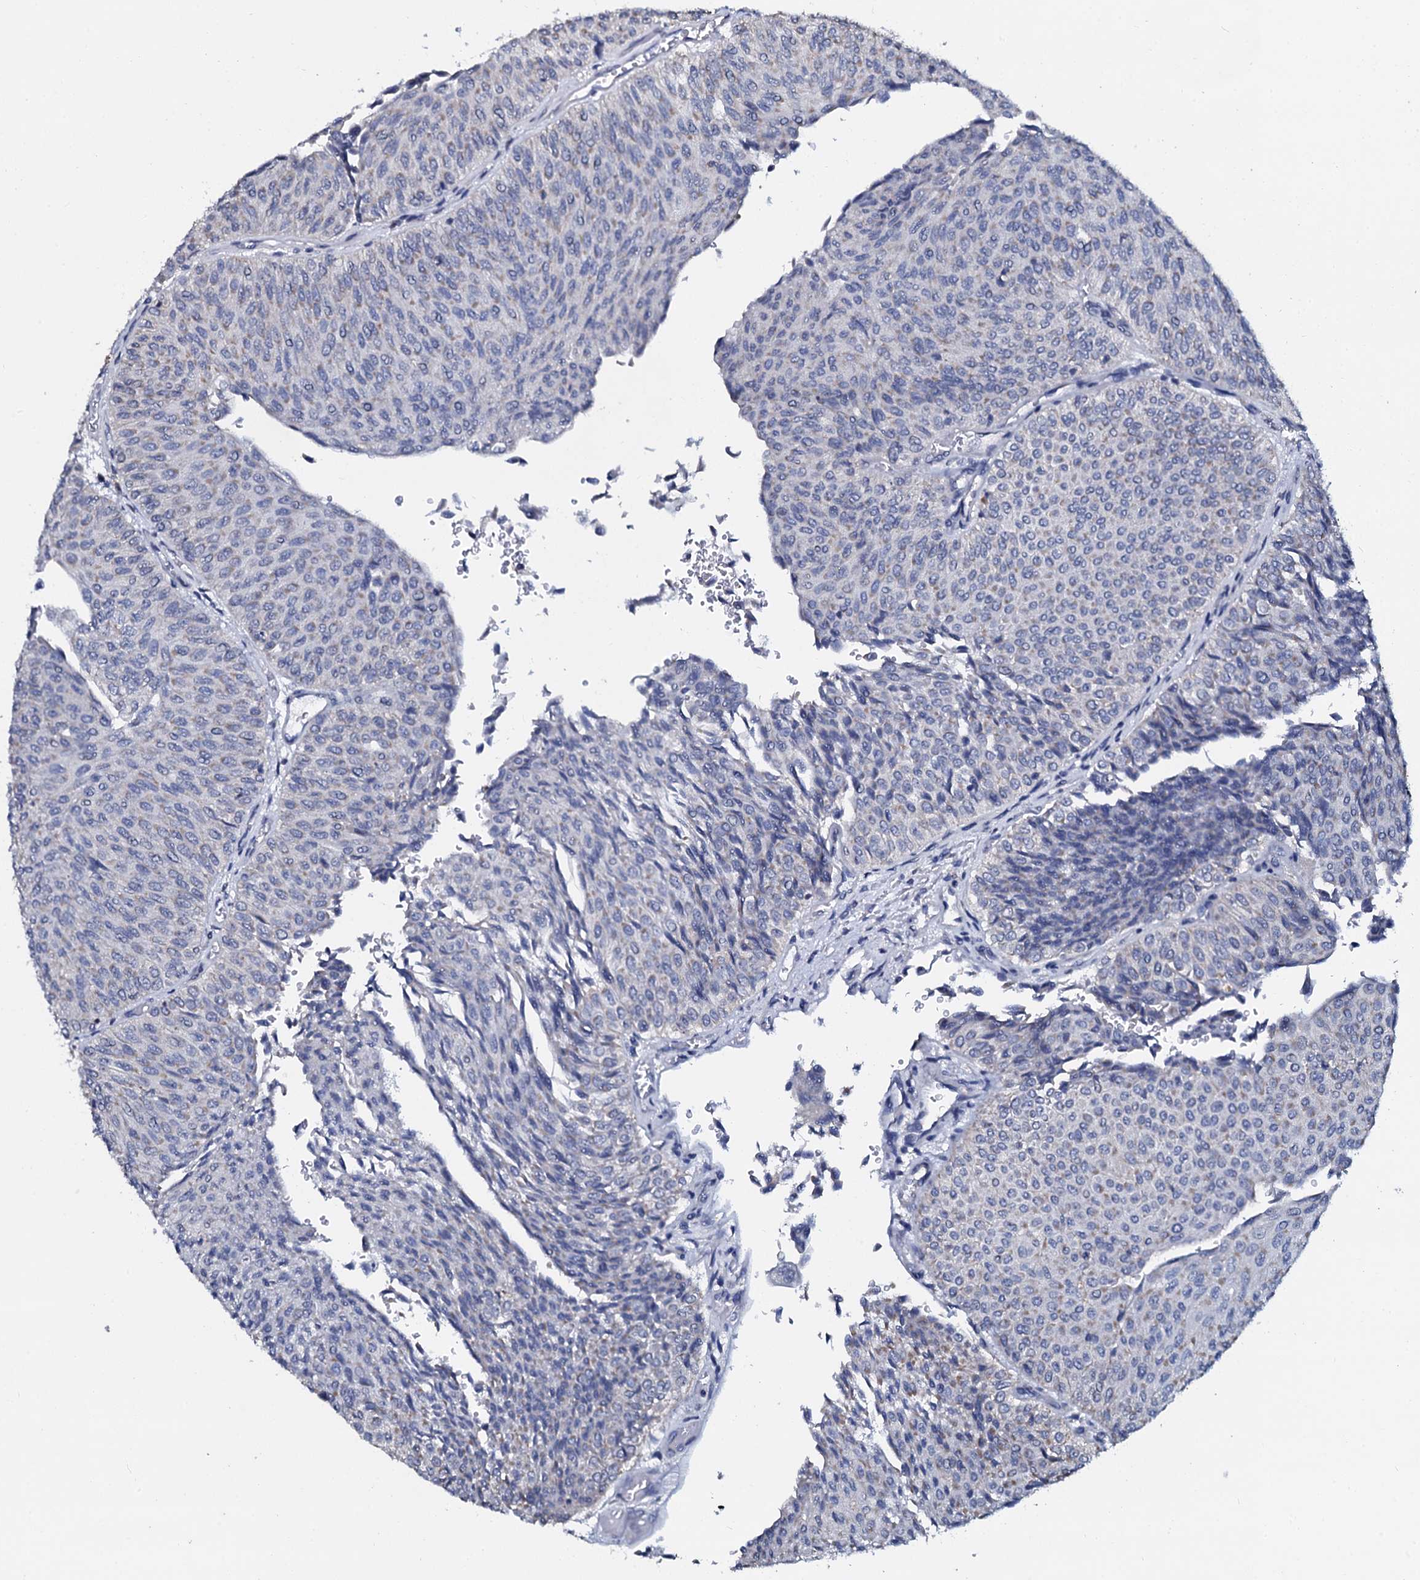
{"staining": {"intensity": "weak", "quantity": "<25%", "location": "cytoplasmic/membranous"}, "tissue": "urothelial cancer", "cell_type": "Tumor cells", "image_type": "cancer", "snomed": [{"axis": "morphology", "description": "Urothelial carcinoma, Low grade"}, {"axis": "topography", "description": "Urinary bladder"}], "caption": "This is an immunohistochemistry micrograph of human low-grade urothelial carcinoma. There is no staining in tumor cells.", "gene": "SLC37A4", "patient": {"sex": "male", "age": 78}}